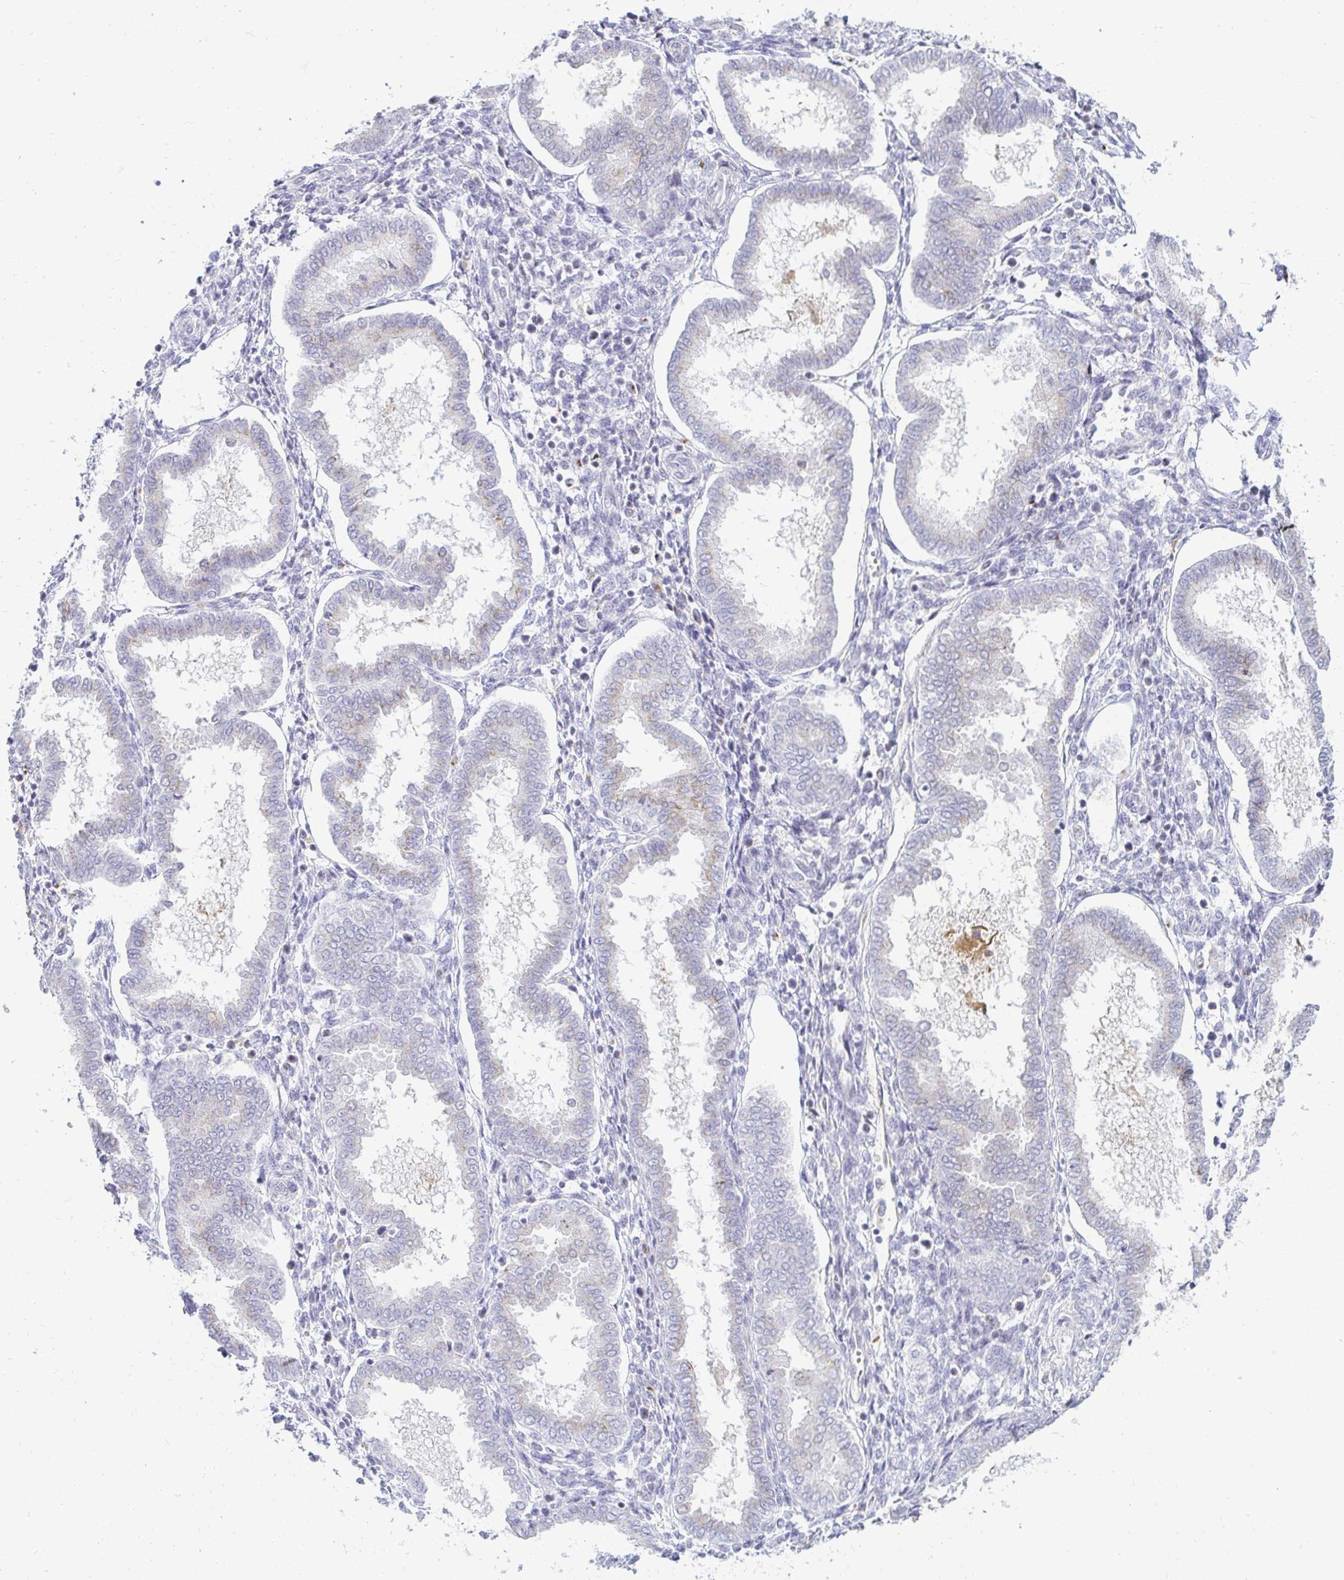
{"staining": {"intensity": "negative", "quantity": "none", "location": "none"}, "tissue": "endometrium", "cell_type": "Cells in endometrial stroma", "image_type": "normal", "snomed": [{"axis": "morphology", "description": "Normal tissue, NOS"}, {"axis": "topography", "description": "Endometrium"}], "caption": "Human endometrium stained for a protein using immunohistochemistry exhibits no expression in cells in endometrial stroma.", "gene": "OR51D1", "patient": {"sex": "female", "age": 24}}